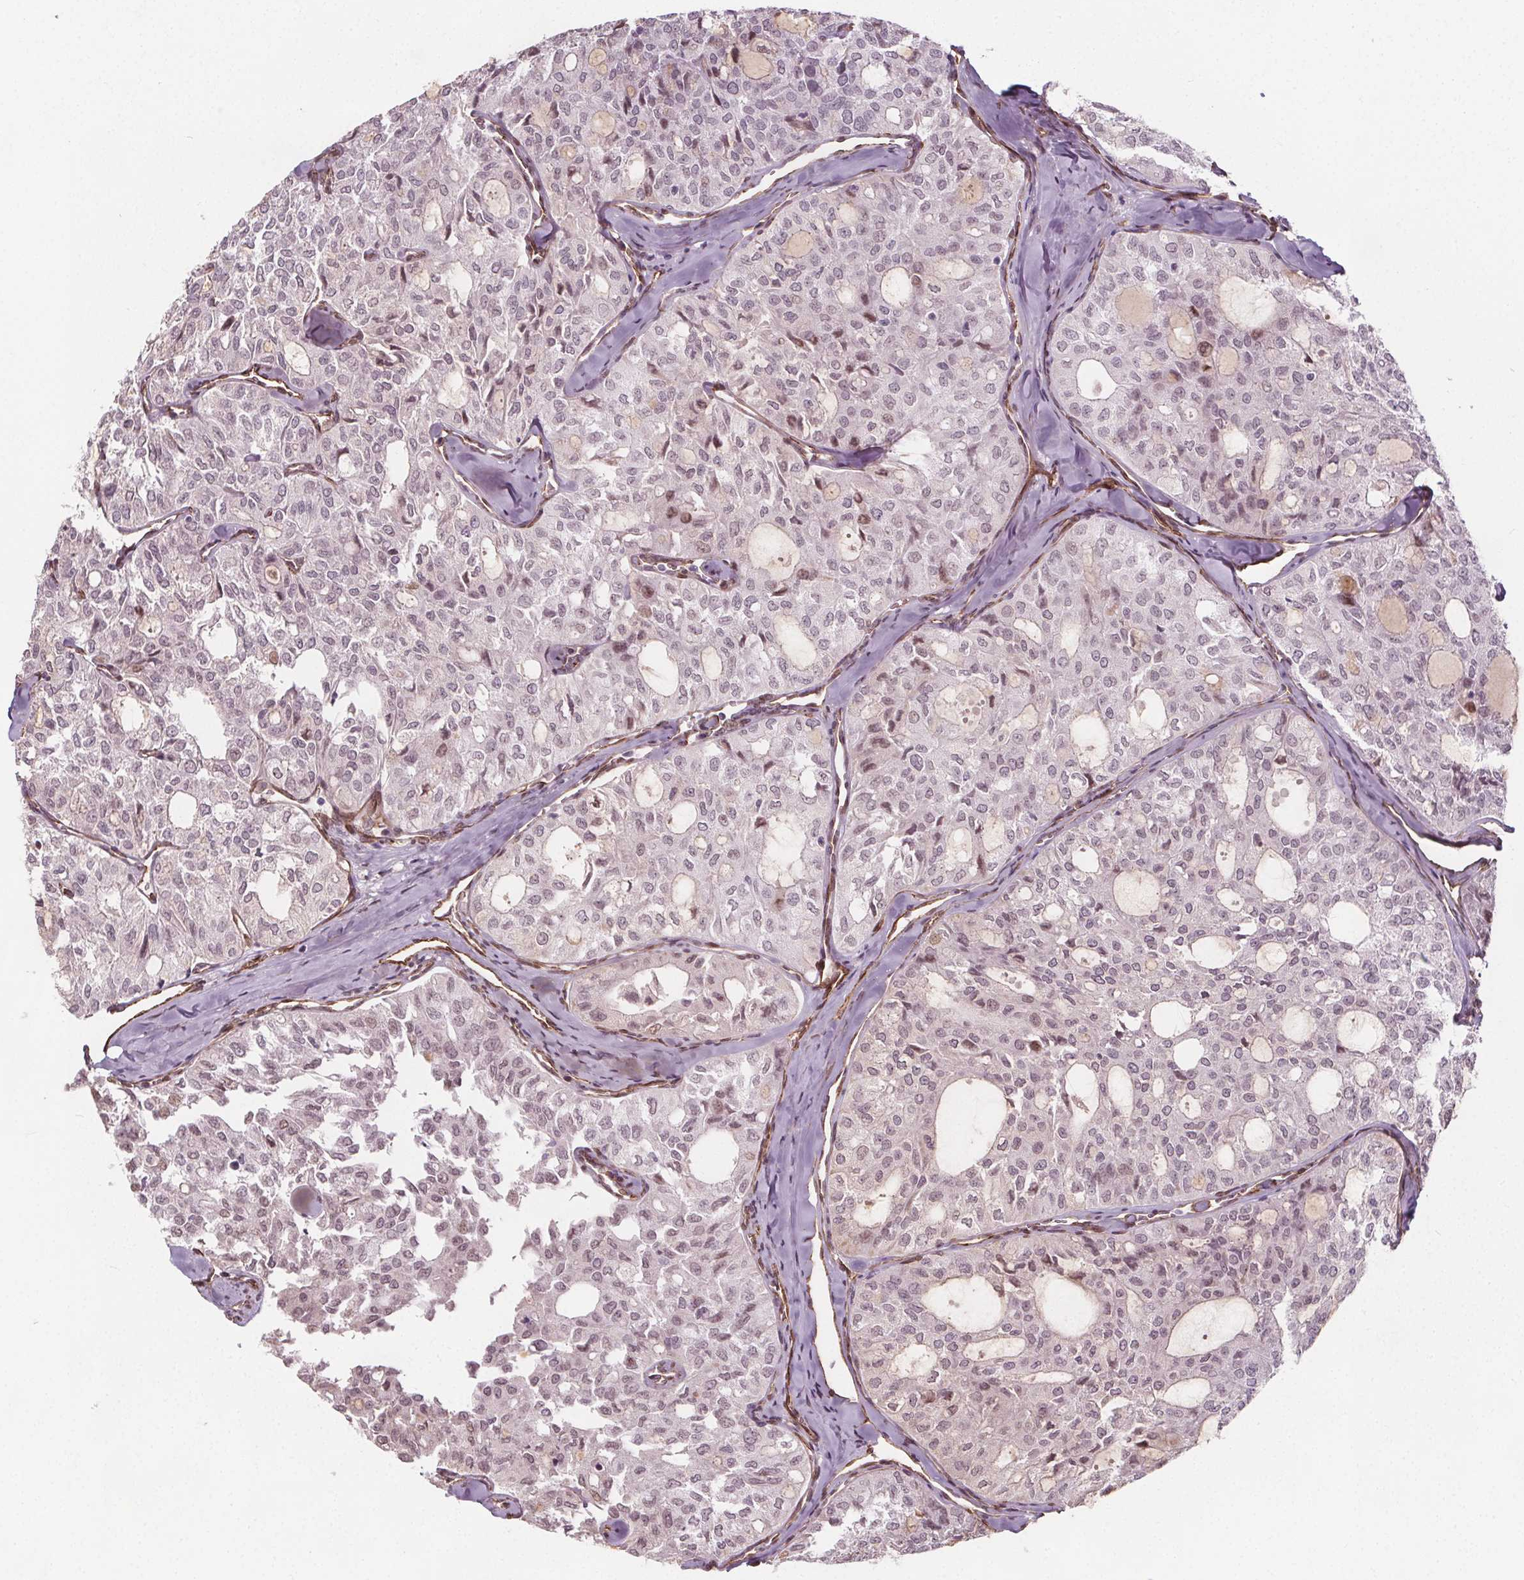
{"staining": {"intensity": "weak", "quantity": "<25%", "location": "nuclear"}, "tissue": "thyroid cancer", "cell_type": "Tumor cells", "image_type": "cancer", "snomed": [{"axis": "morphology", "description": "Follicular adenoma carcinoma, NOS"}, {"axis": "topography", "description": "Thyroid gland"}], "caption": "A high-resolution histopathology image shows immunohistochemistry (IHC) staining of follicular adenoma carcinoma (thyroid), which exhibits no significant staining in tumor cells.", "gene": "HAS1", "patient": {"sex": "male", "age": 75}}